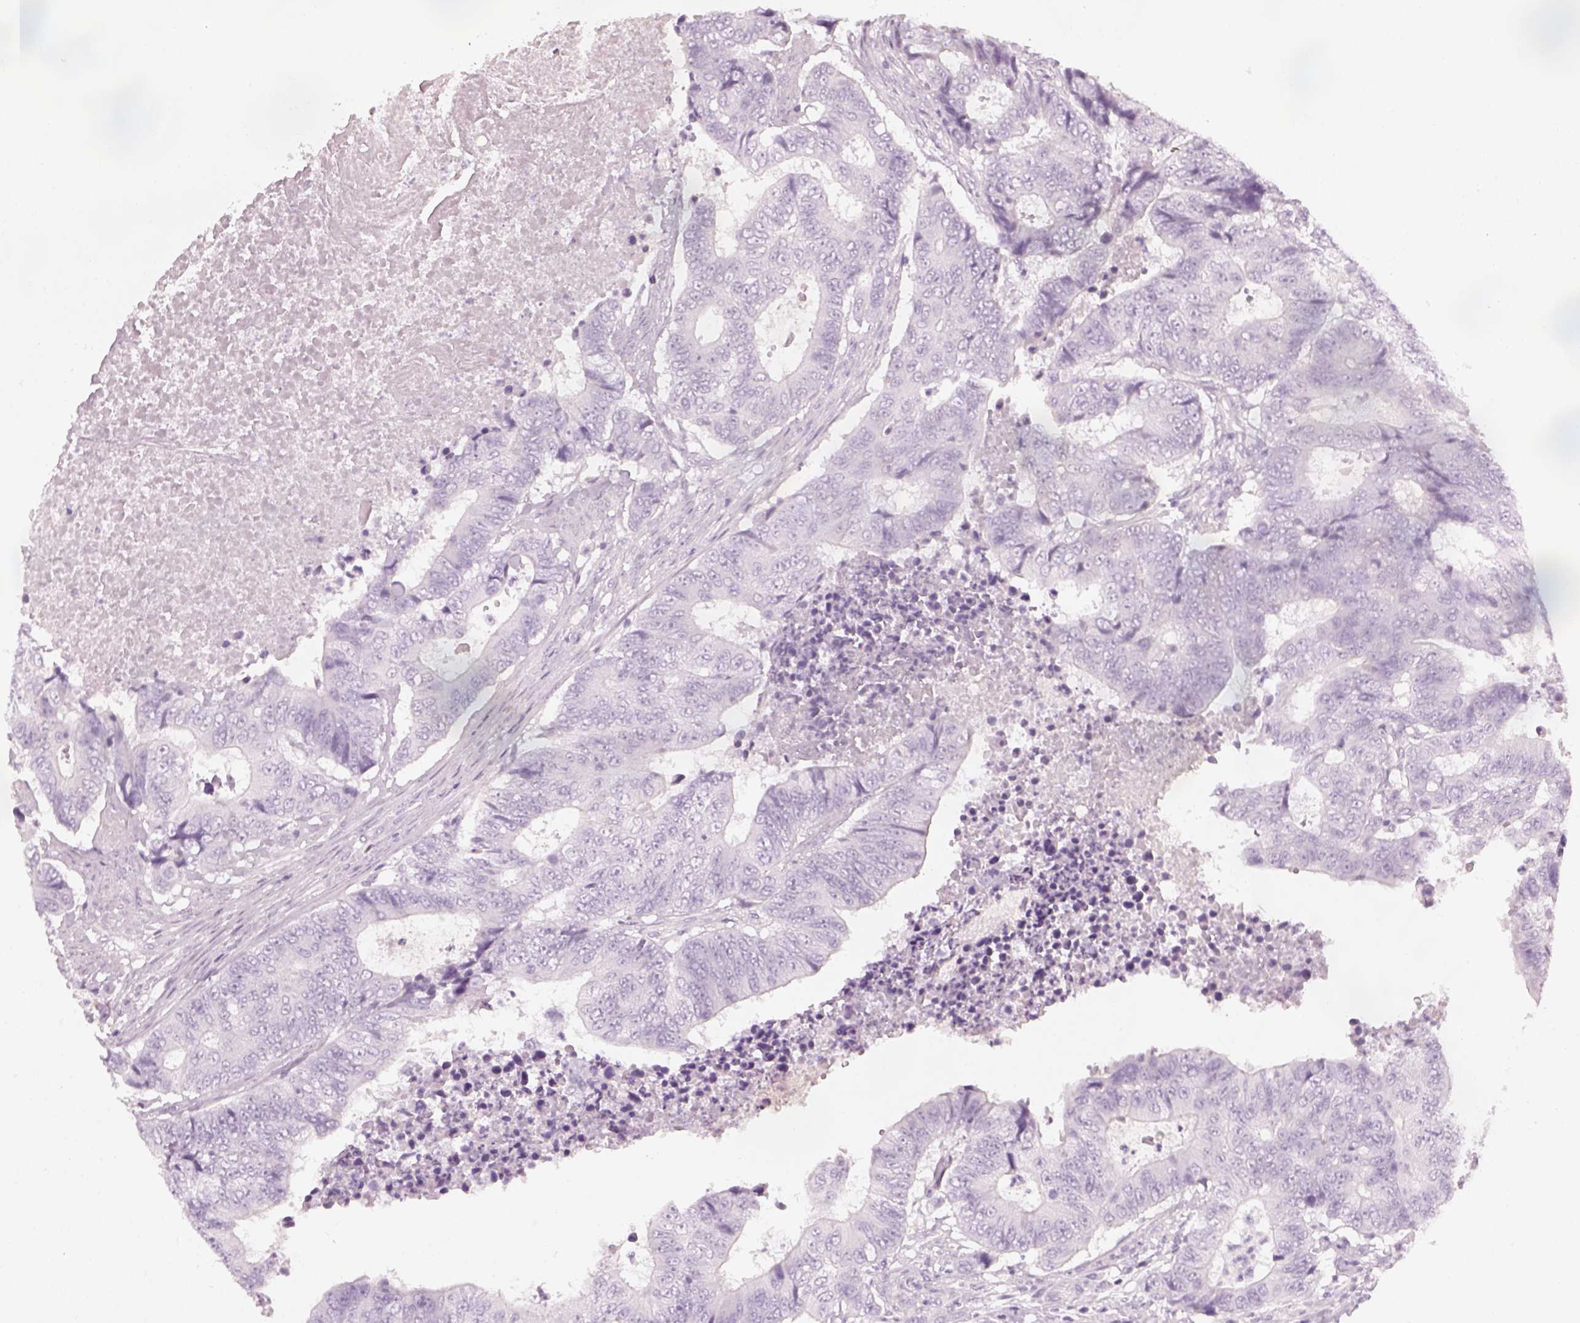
{"staining": {"intensity": "negative", "quantity": "none", "location": "none"}, "tissue": "colorectal cancer", "cell_type": "Tumor cells", "image_type": "cancer", "snomed": [{"axis": "morphology", "description": "Adenocarcinoma, NOS"}, {"axis": "topography", "description": "Colon"}], "caption": "Immunohistochemistry (IHC) photomicrograph of neoplastic tissue: human adenocarcinoma (colorectal) stained with DAB (3,3'-diaminobenzidine) demonstrates no significant protein positivity in tumor cells.", "gene": "GAS2L2", "patient": {"sex": "female", "age": 48}}